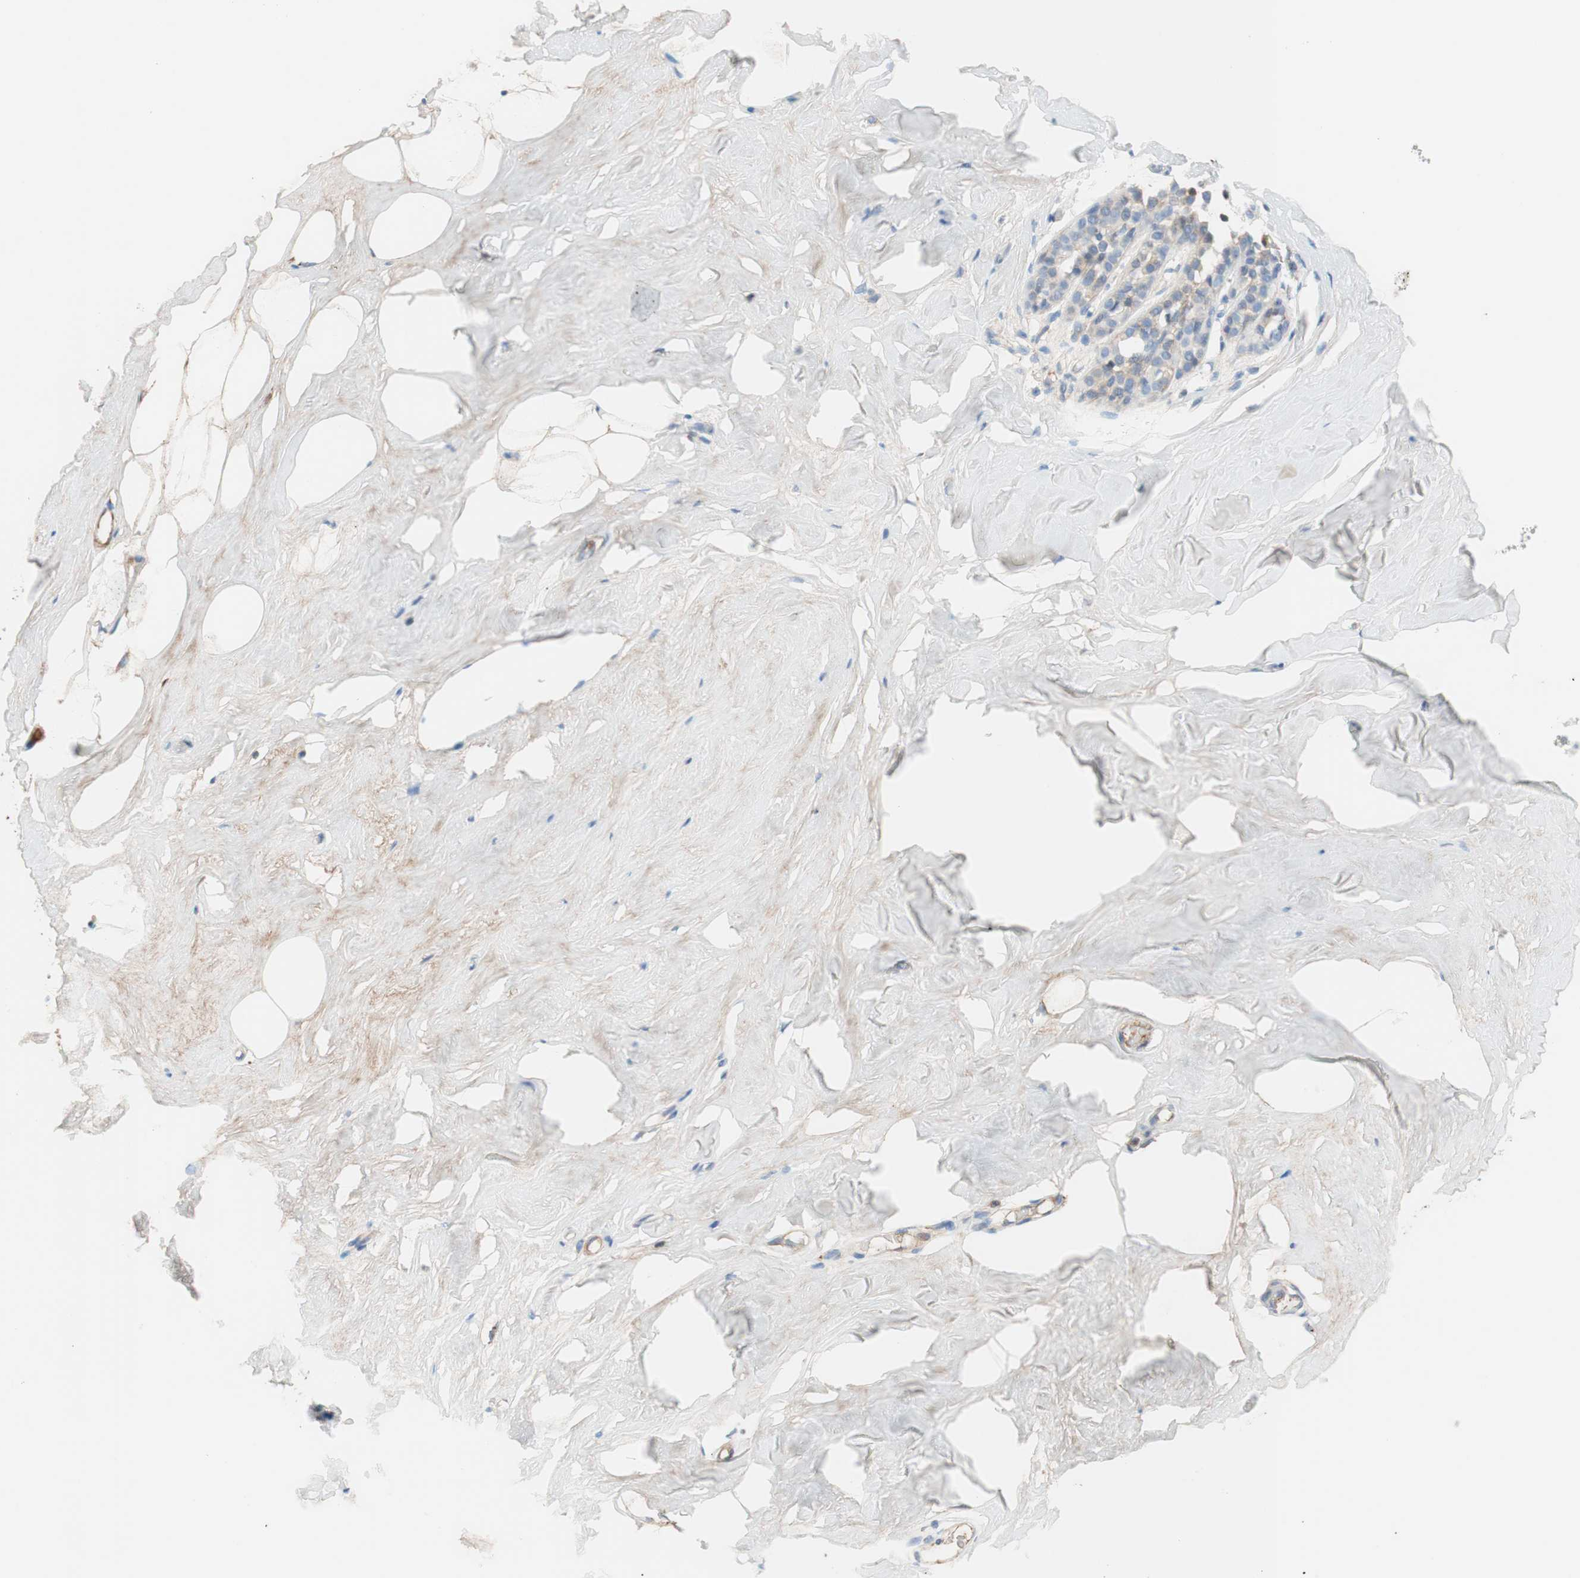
{"staining": {"intensity": "weak", "quantity": "25%-75%", "location": "cytoplasmic/membranous"}, "tissue": "breast", "cell_type": "Adipocytes", "image_type": "normal", "snomed": [{"axis": "morphology", "description": "Normal tissue, NOS"}, {"axis": "topography", "description": "Breast"}], "caption": "IHC image of normal human breast stained for a protein (brown), which reveals low levels of weak cytoplasmic/membranous positivity in approximately 25%-75% of adipocytes.", "gene": "RBP4", "patient": {"sex": "female", "age": 75}}